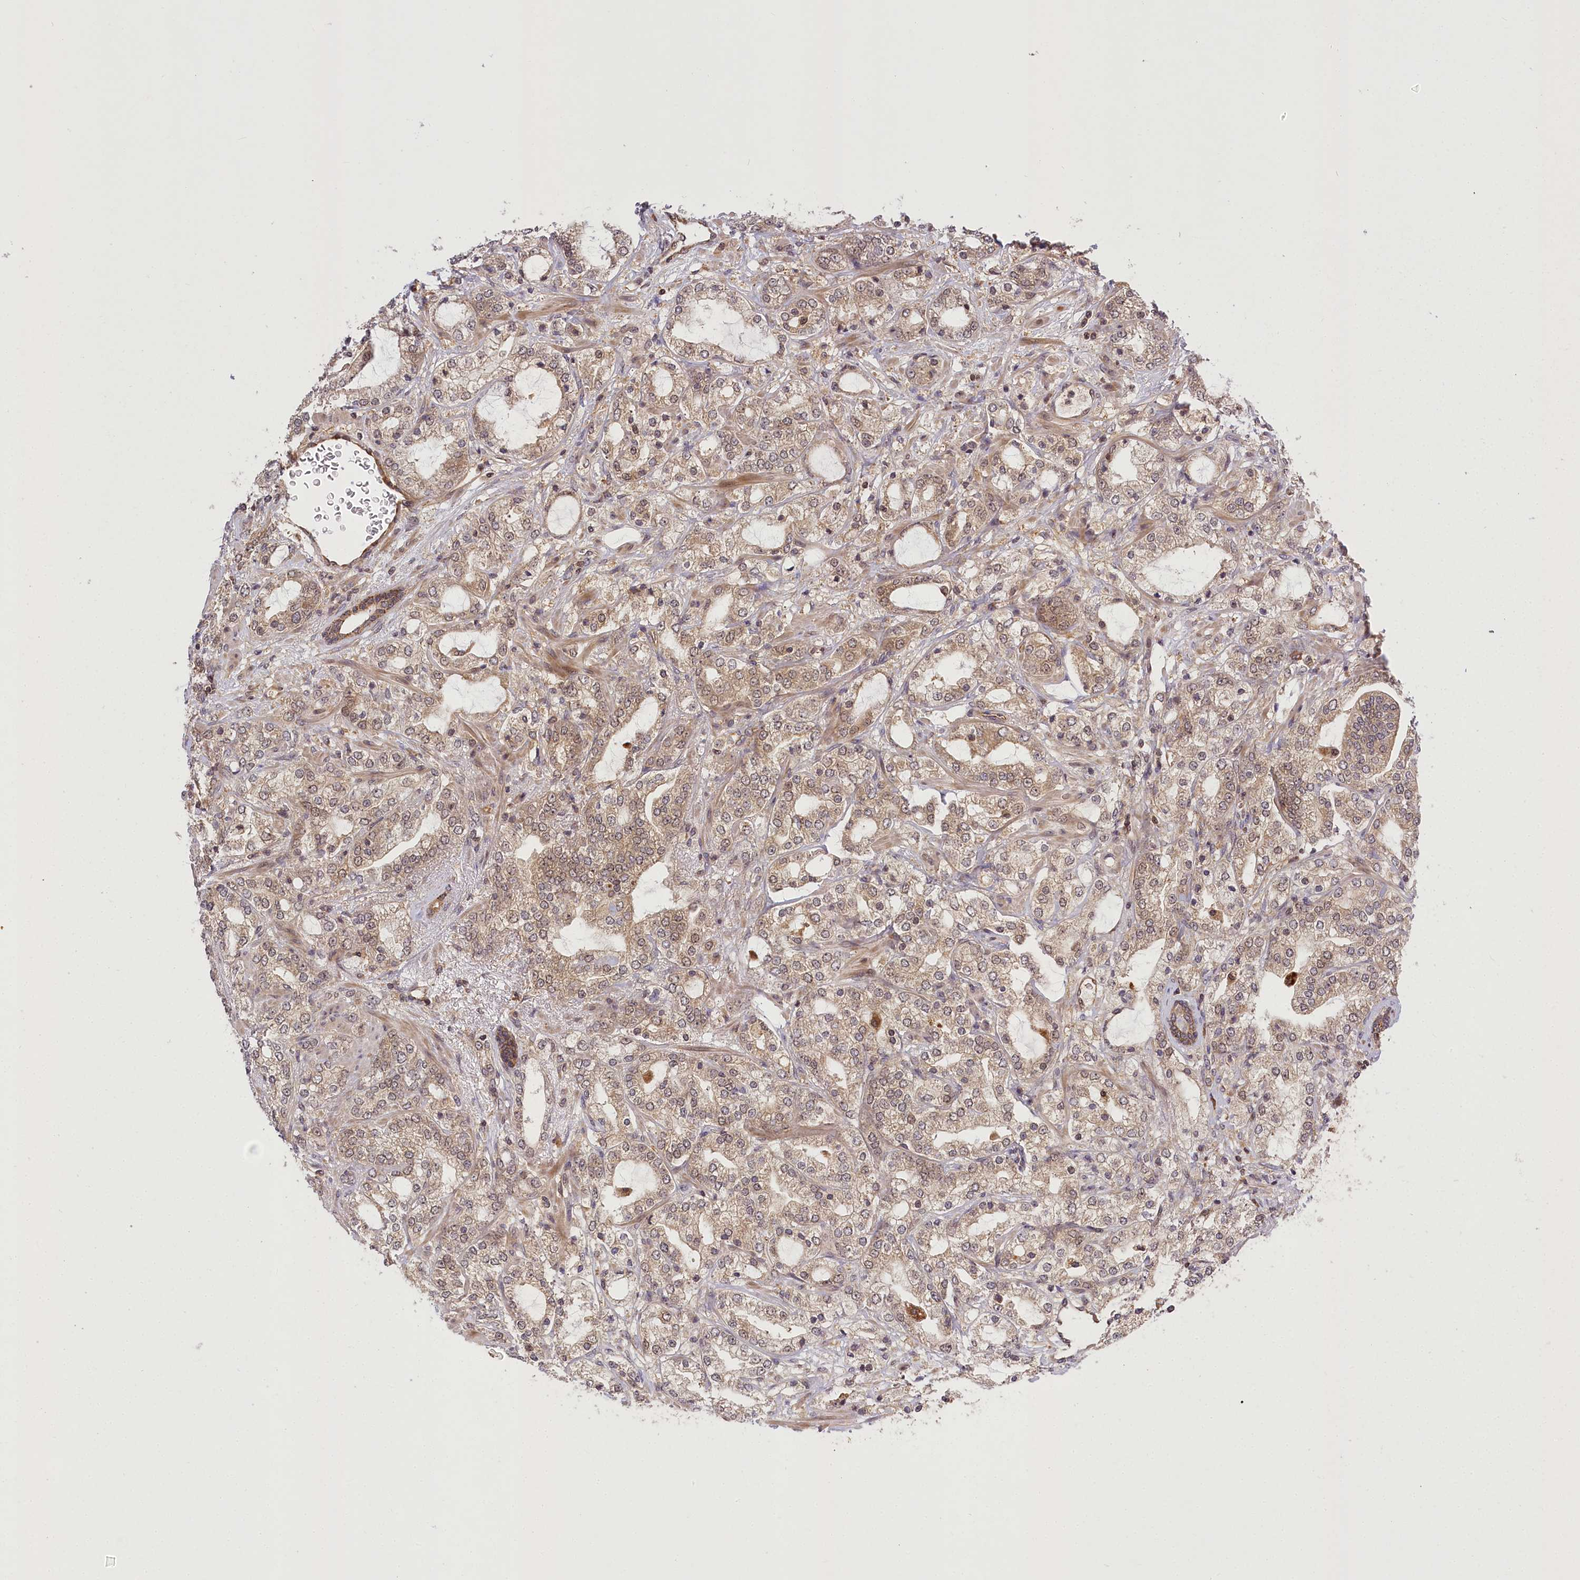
{"staining": {"intensity": "moderate", "quantity": ">75%", "location": "cytoplasmic/membranous,nuclear"}, "tissue": "prostate cancer", "cell_type": "Tumor cells", "image_type": "cancer", "snomed": [{"axis": "morphology", "description": "Adenocarcinoma, High grade"}, {"axis": "topography", "description": "Prostate"}], "caption": "This histopathology image shows IHC staining of adenocarcinoma (high-grade) (prostate), with medium moderate cytoplasmic/membranous and nuclear expression in approximately >75% of tumor cells.", "gene": "SERGEF", "patient": {"sex": "male", "age": 64}}